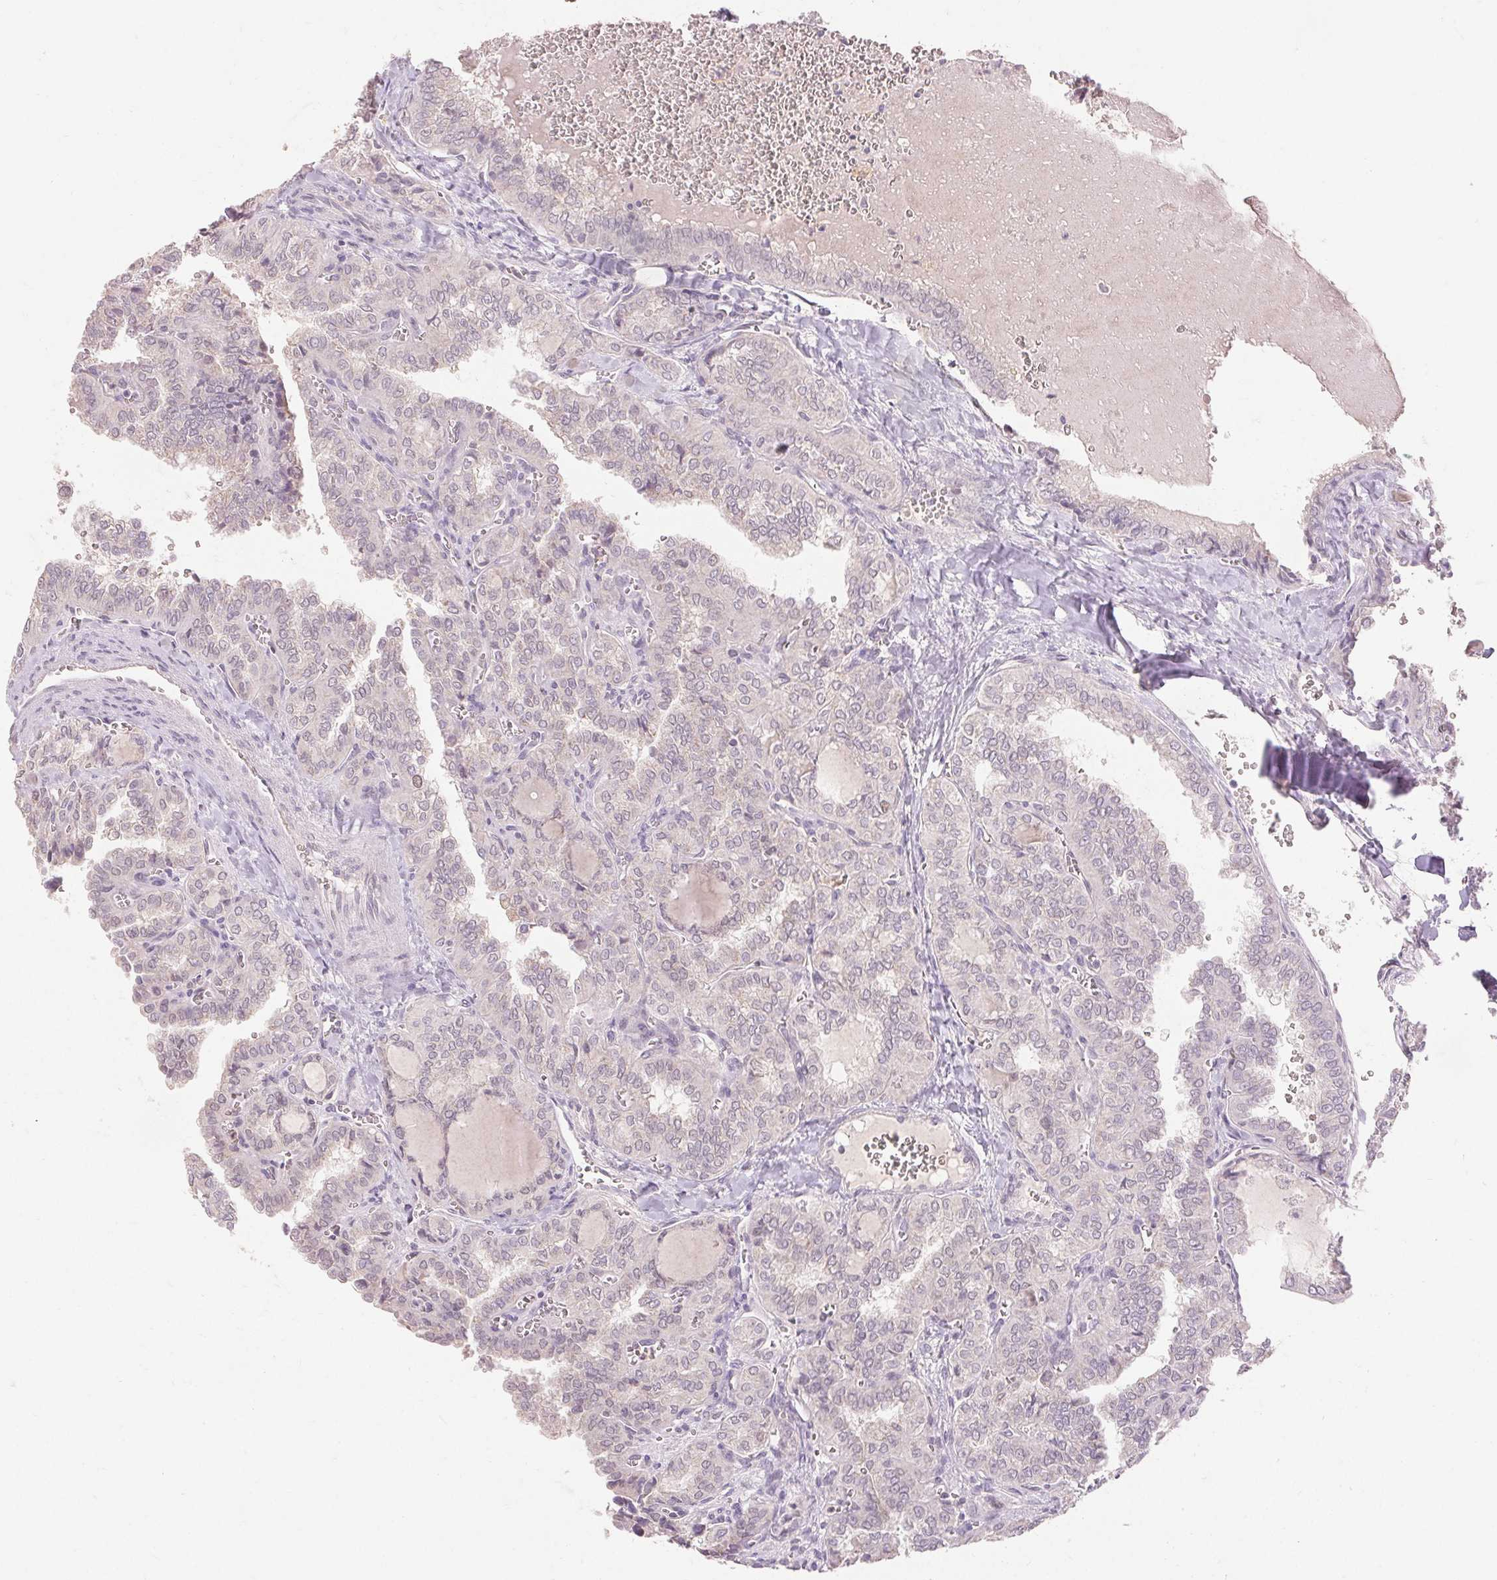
{"staining": {"intensity": "negative", "quantity": "none", "location": "none"}, "tissue": "thyroid cancer", "cell_type": "Tumor cells", "image_type": "cancer", "snomed": [{"axis": "morphology", "description": "Papillary adenocarcinoma, NOS"}, {"axis": "topography", "description": "Thyroid gland"}], "caption": "High magnification brightfield microscopy of thyroid papillary adenocarcinoma stained with DAB (brown) and counterstained with hematoxylin (blue): tumor cells show no significant staining.", "gene": "SKP2", "patient": {"sex": "female", "age": 41}}